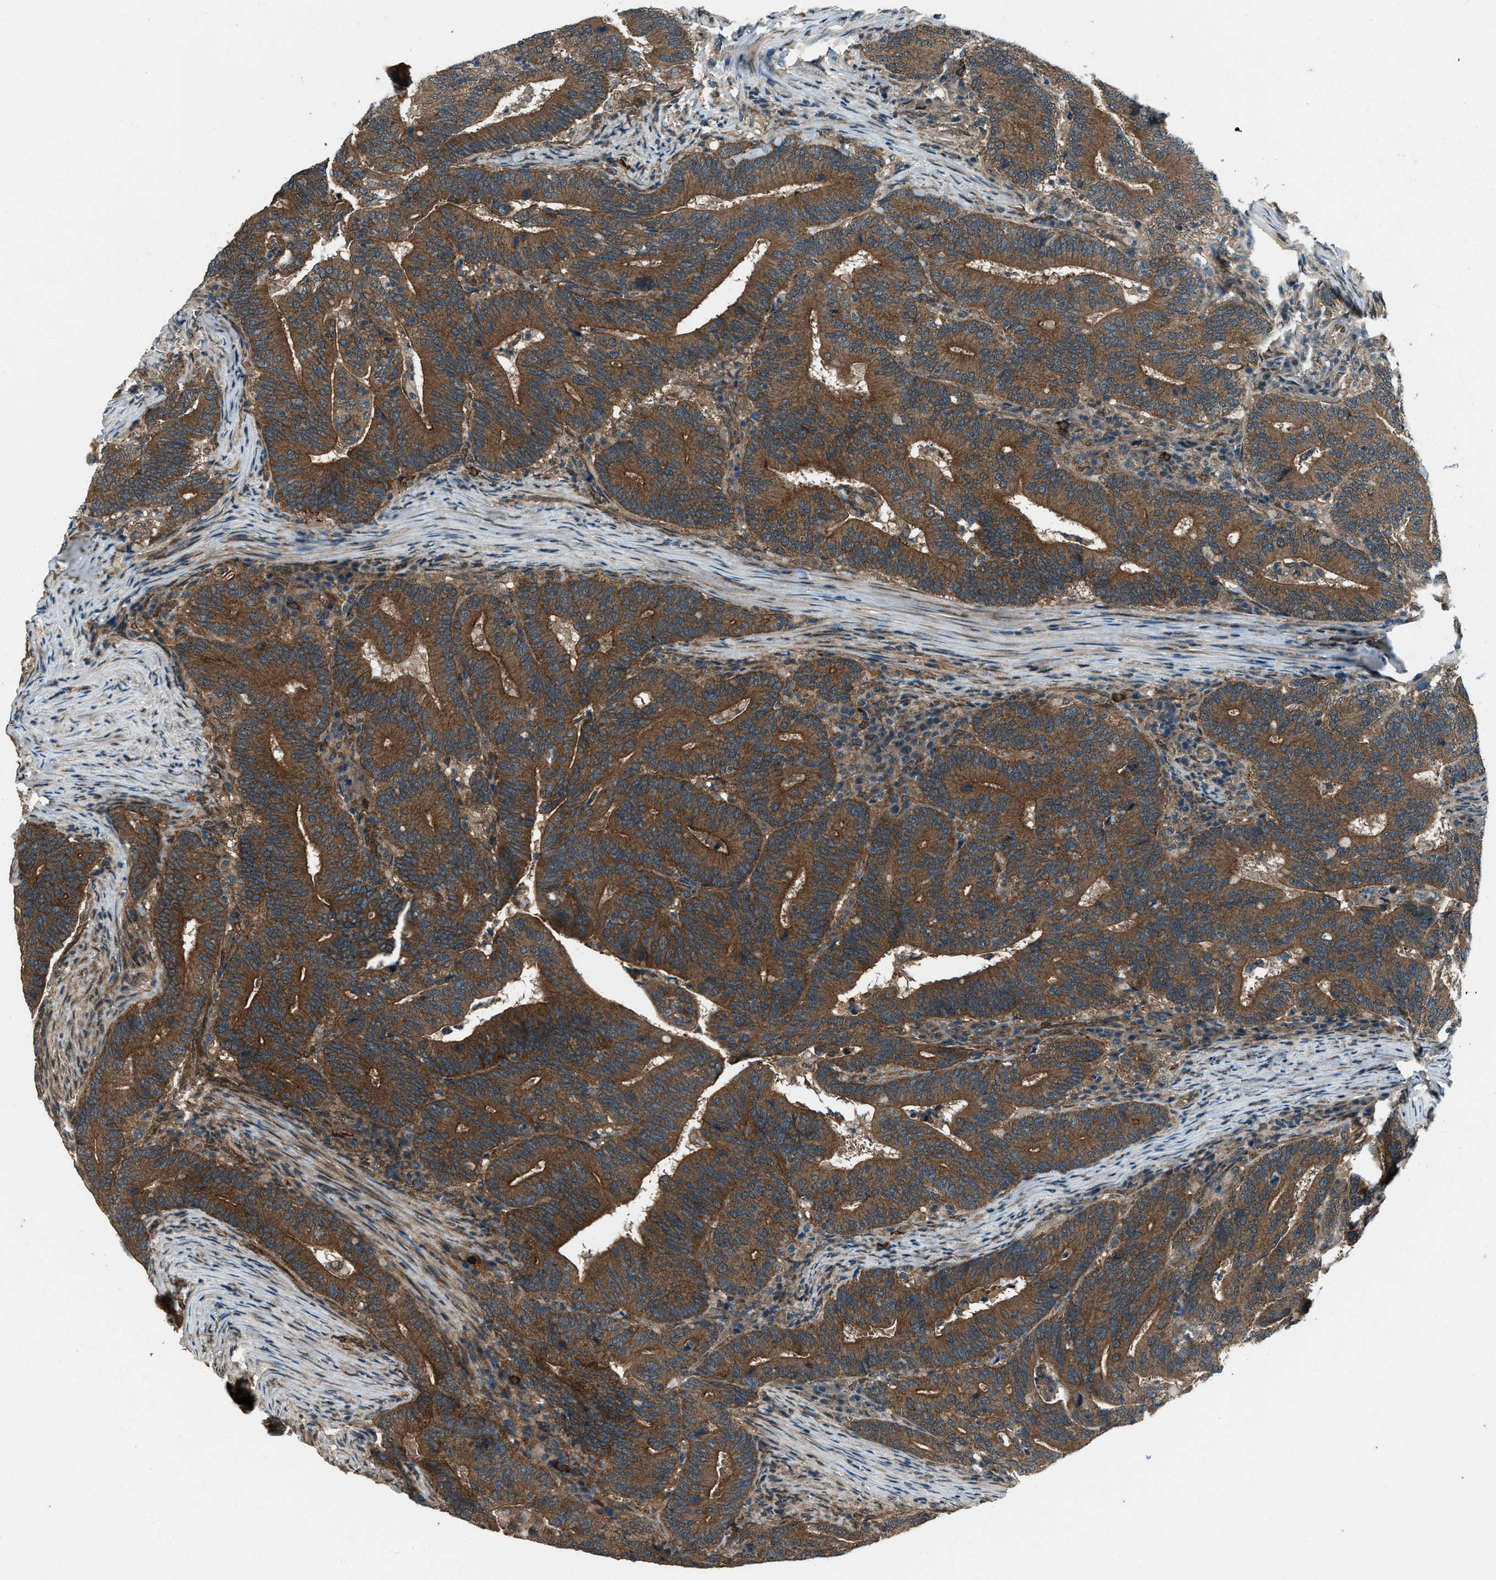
{"staining": {"intensity": "strong", "quantity": ">75%", "location": "cytoplasmic/membranous"}, "tissue": "colorectal cancer", "cell_type": "Tumor cells", "image_type": "cancer", "snomed": [{"axis": "morphology", "description": "Adenocarcinoma, NOS"}, {"axis": "topography", "description": "Colon"}], "caption": "This image demonstrates IHC staining of human colorectal cancer (adenocarcinoma), with high strong cytoplasmic/membranous positivity in approximately >75% of tumor cells.", "gene": "SVIL", "patient": {"sex": "female", "age": 66}}